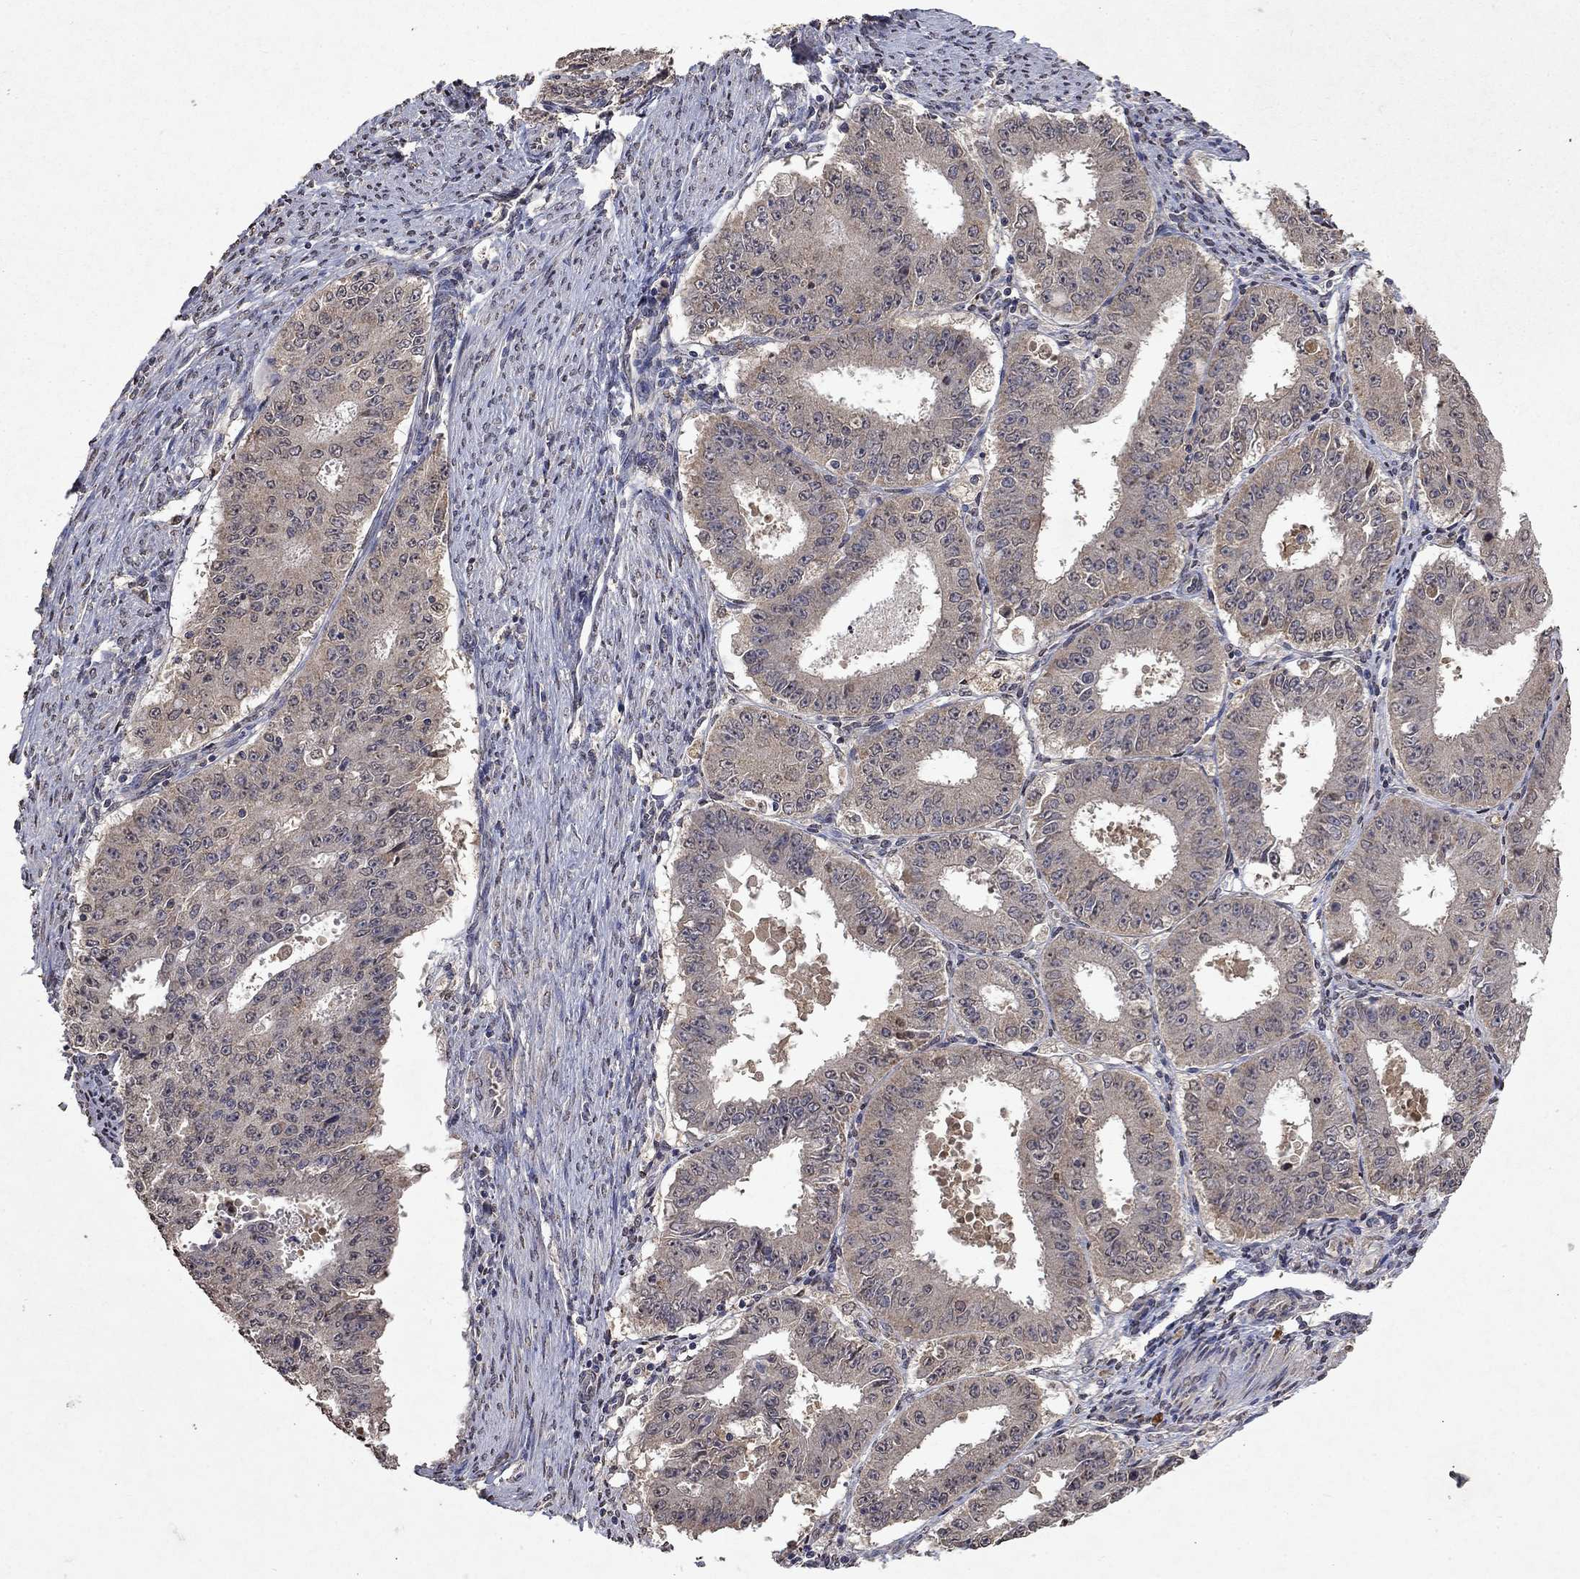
{"staining": {"intensity": "weak", "quantity": "<25%", "location": "cytoplasmic/membranous"}, "tissue": "ovarian cancer", "cell_type": "Tumor cells", "image_type": "cancer", "snomed": [{"axis": "morphology", "description": "Carcinoma, endometroid"}, {"axis": "topography", "description": "Ovary"}], "caption": "Human ovarian cancer (endometroid carcinoma) stained for a protein using IHC exhibits no staining in tumor cells.", "gene": "TTC38", "patient": {"sex": "female", "age": 42}}